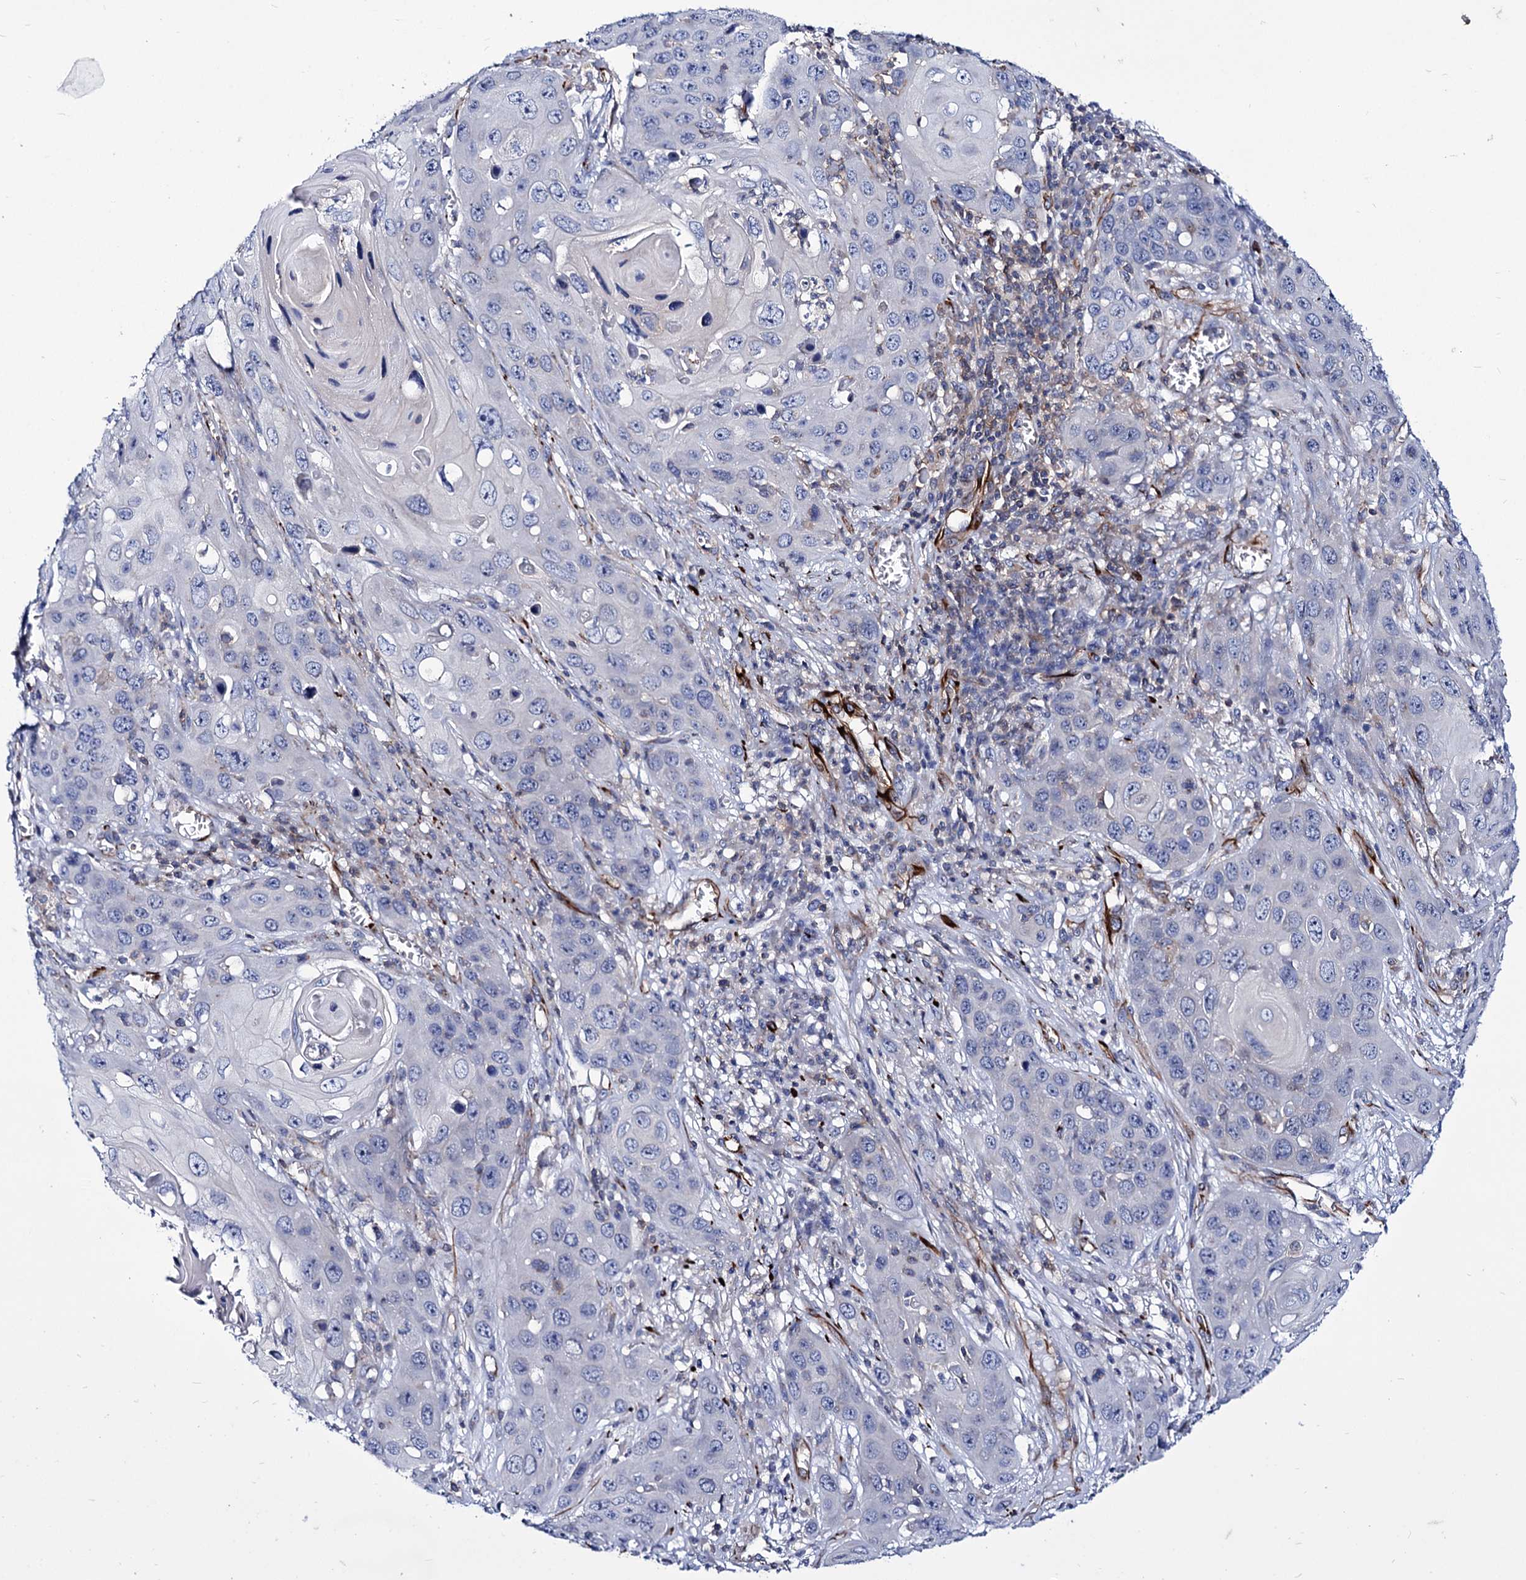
{"staining": {"intensity": "negative", "quantity": "none", "location": "none"}, "tissue": "skin cancer", "cell_type": "Tumor cells", "image_type": "cancer", "snomed": [{"axis": "morphology", "description": "Squamous cell carcinoma, NOS"}, {"axis": "topography", "description": "Skin"}], "caption": "Image shows no protein positivity in tumor cells of skin cancer tissue.", "gene": "AXL", "patient": {"sex": "male", "age": 55}}